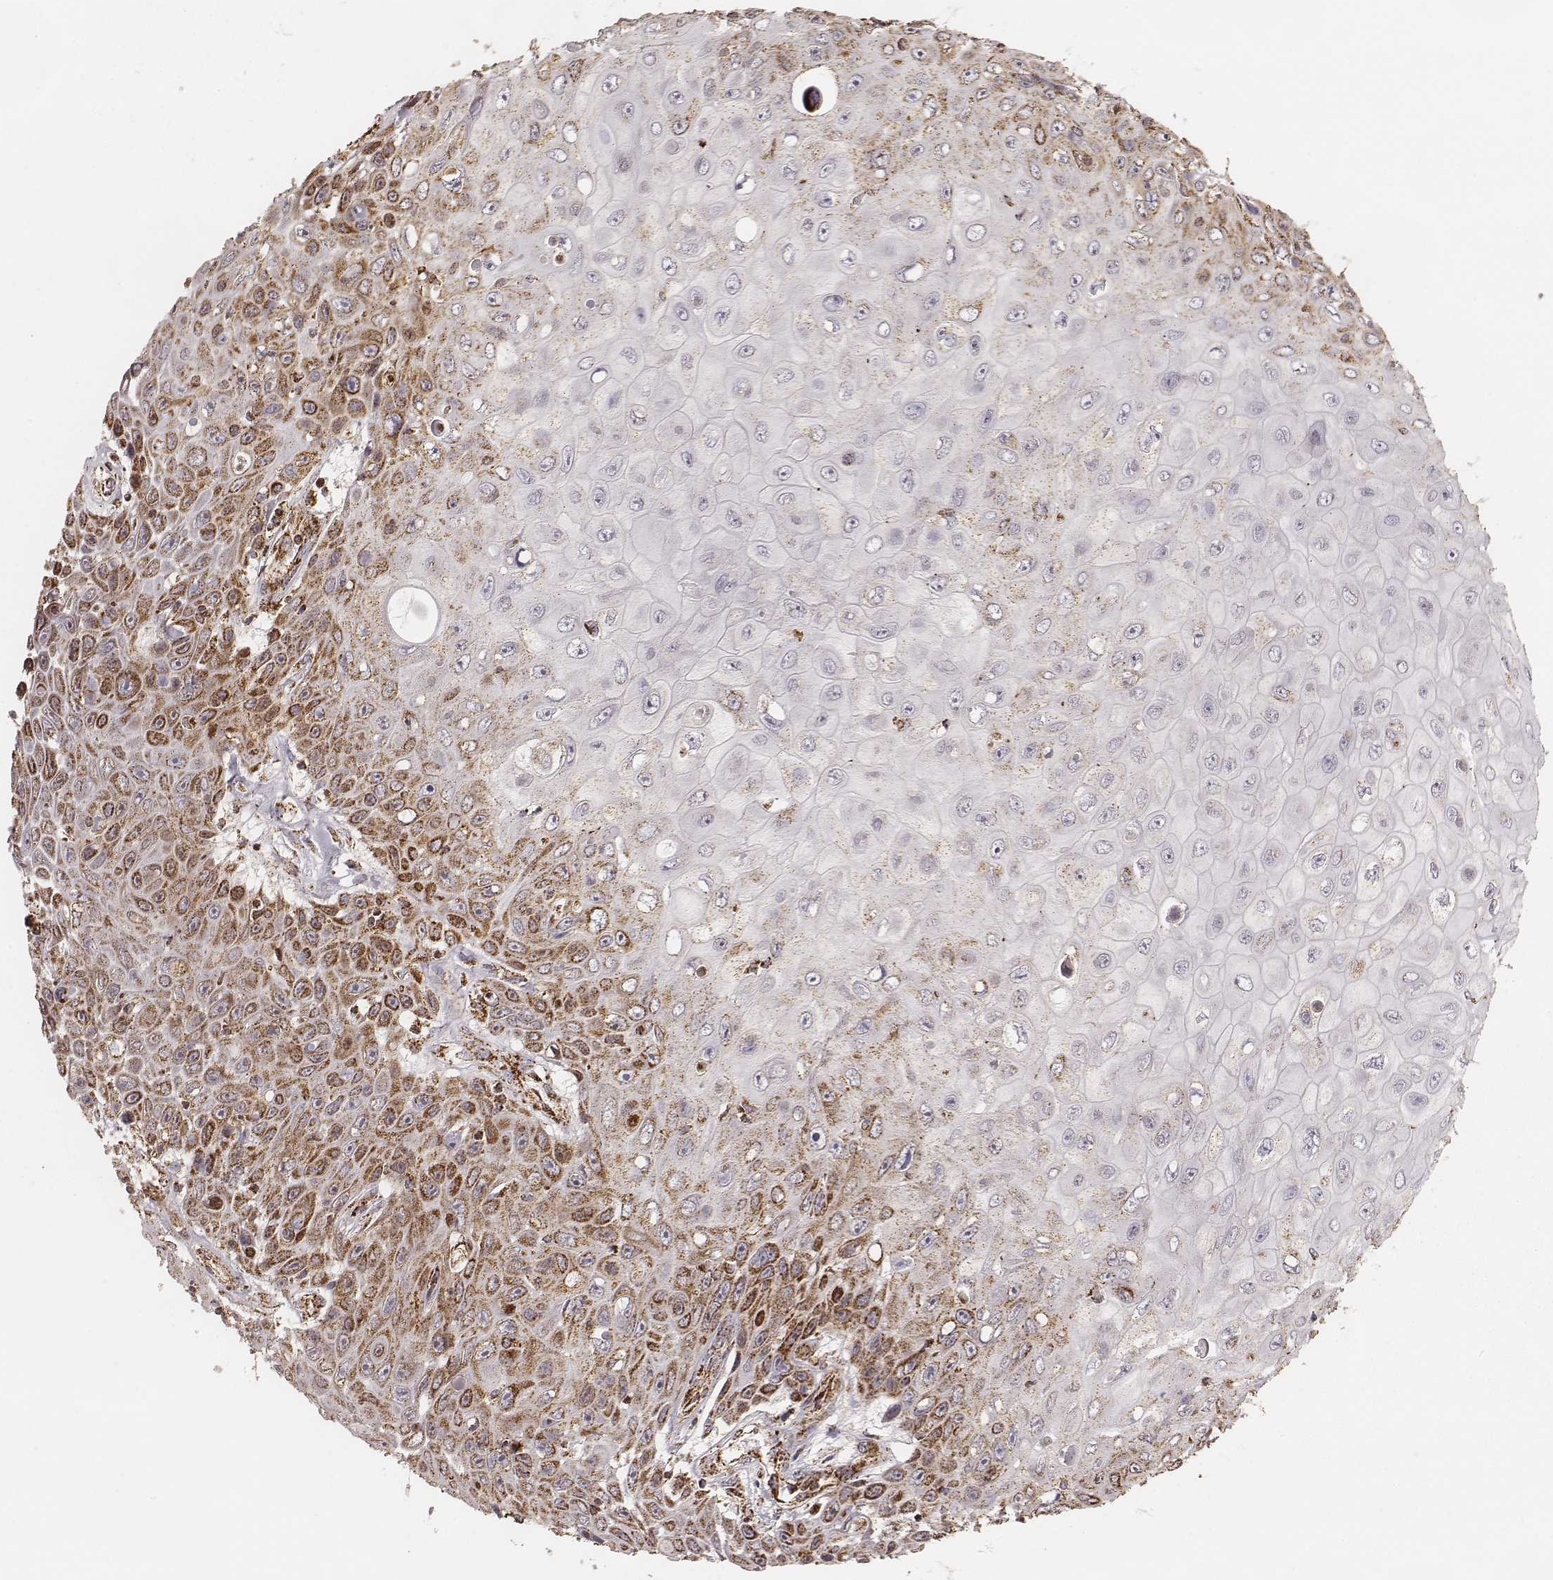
{"staining": {"intensity": "strong", "quantity": ">75%", "location": "cytoplasmic/membranous"}, "tissue": "skin cancer", "cell_type": "Tumor cells", "image_type": "cancer", "snomed": [{"axis": "morphology", "description": "Squamous cell carcinoma, NOS"}, {"axis": "topography", "description": "Skin"}], "caption": "Brown immunohistochemical staining in human skin squamous cell carcinoma shows strong cytoplasmic/membranous staining in approximately >75% of tumor cells. (DAB IHC with brightfield microscopy, high magnification).", "gene": "CS", "patient": {"sex": "male", "age": 82}}